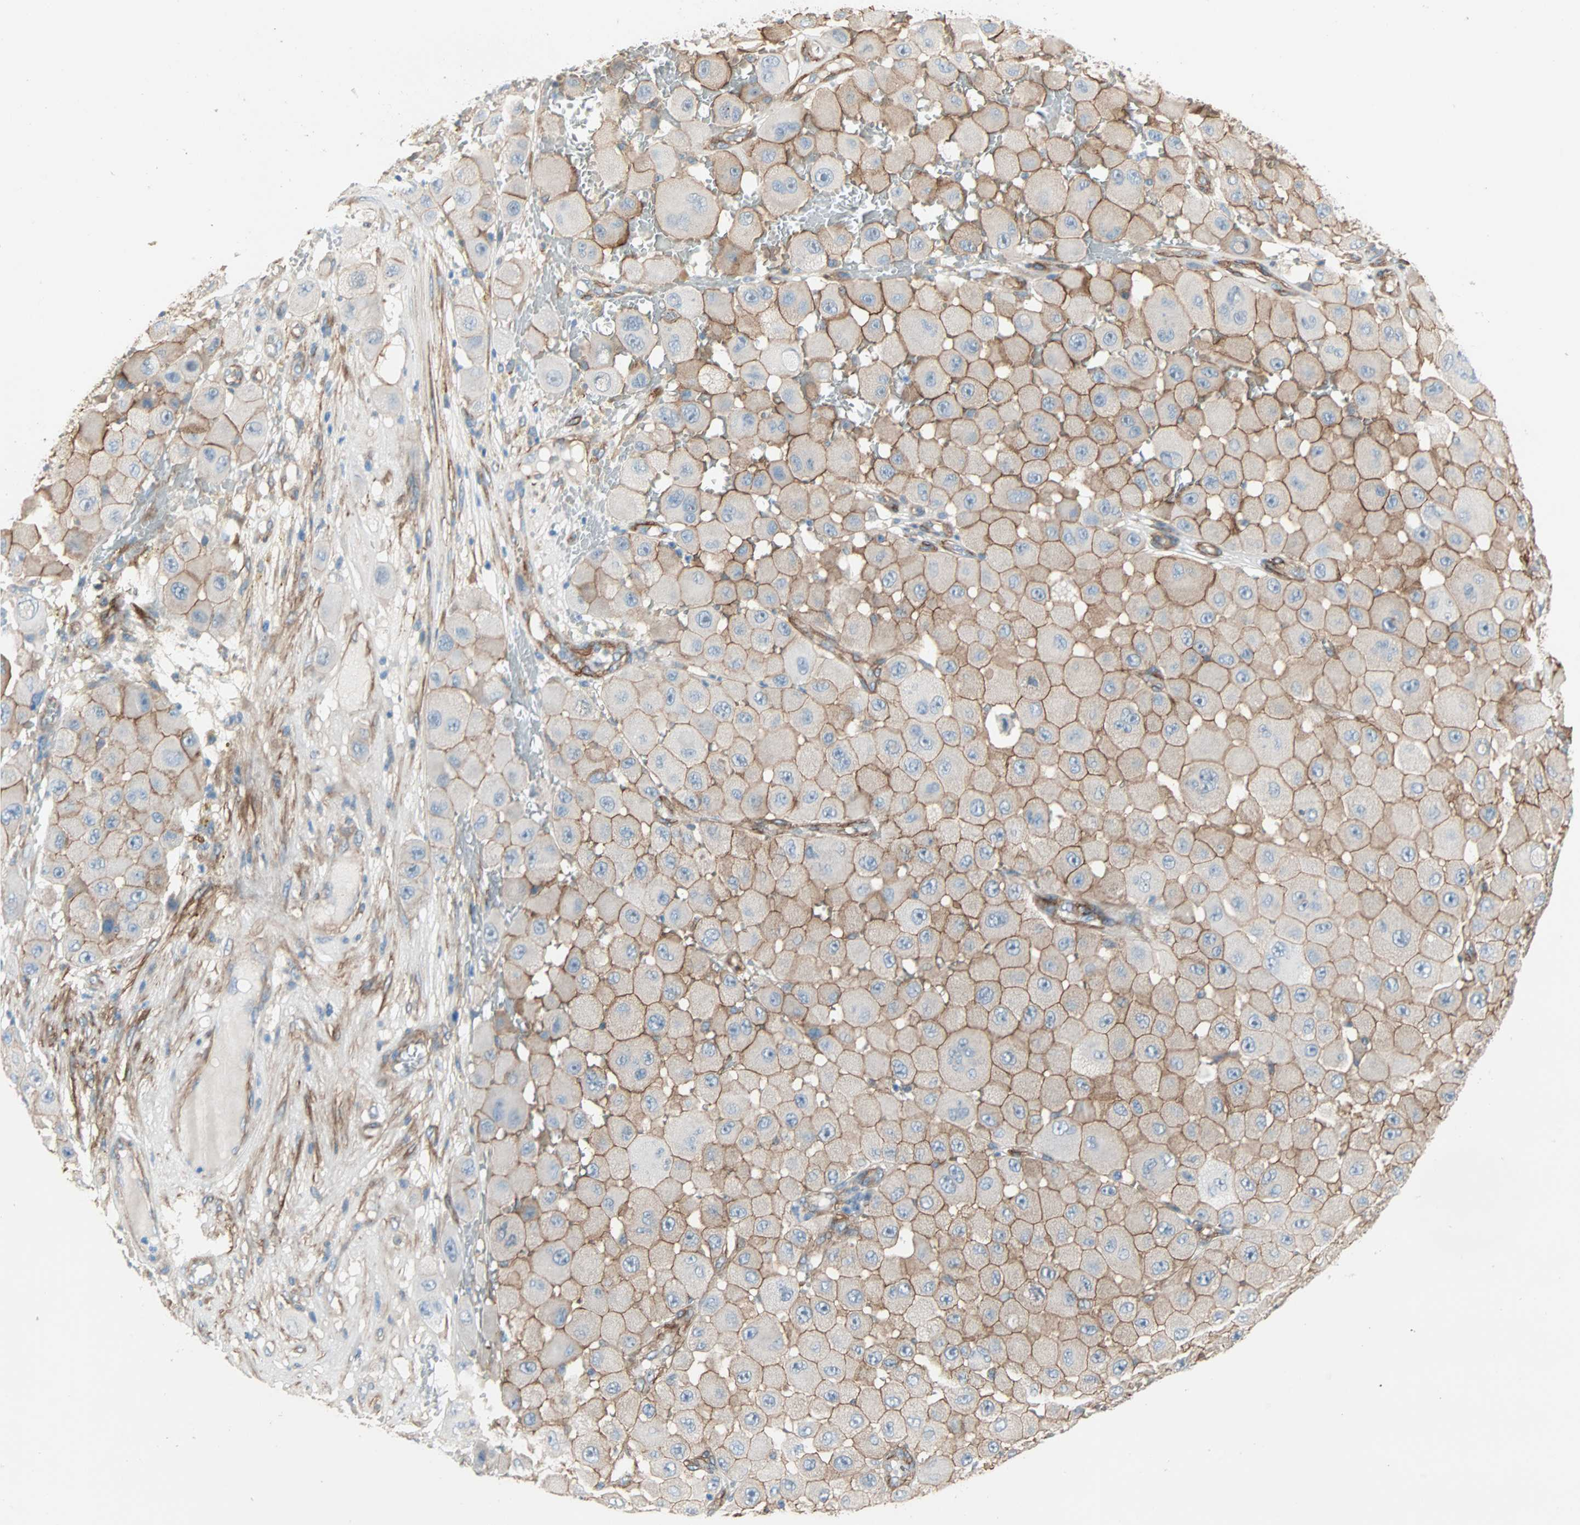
{"staining": {"intensity": "moderate", "quantity": ">75%", "location": "cytoplasmic/membranous"}, "tissue": "melanoma", "cell_type": "Tumor cells", "image_type": "cancer", "snomed": [{"axis": "morphology", "description": "Malignant melanoma, NOS"}, {"axis": "topography", "description": "Skin"}], "caption": "A micrograph of human melanoma stained for a protein exhibits moderate cytoplasmic/membranous brown staining in tumor cells.", "gene": "EPB41L2", "patient": {"sex": "female", "age": 81}}